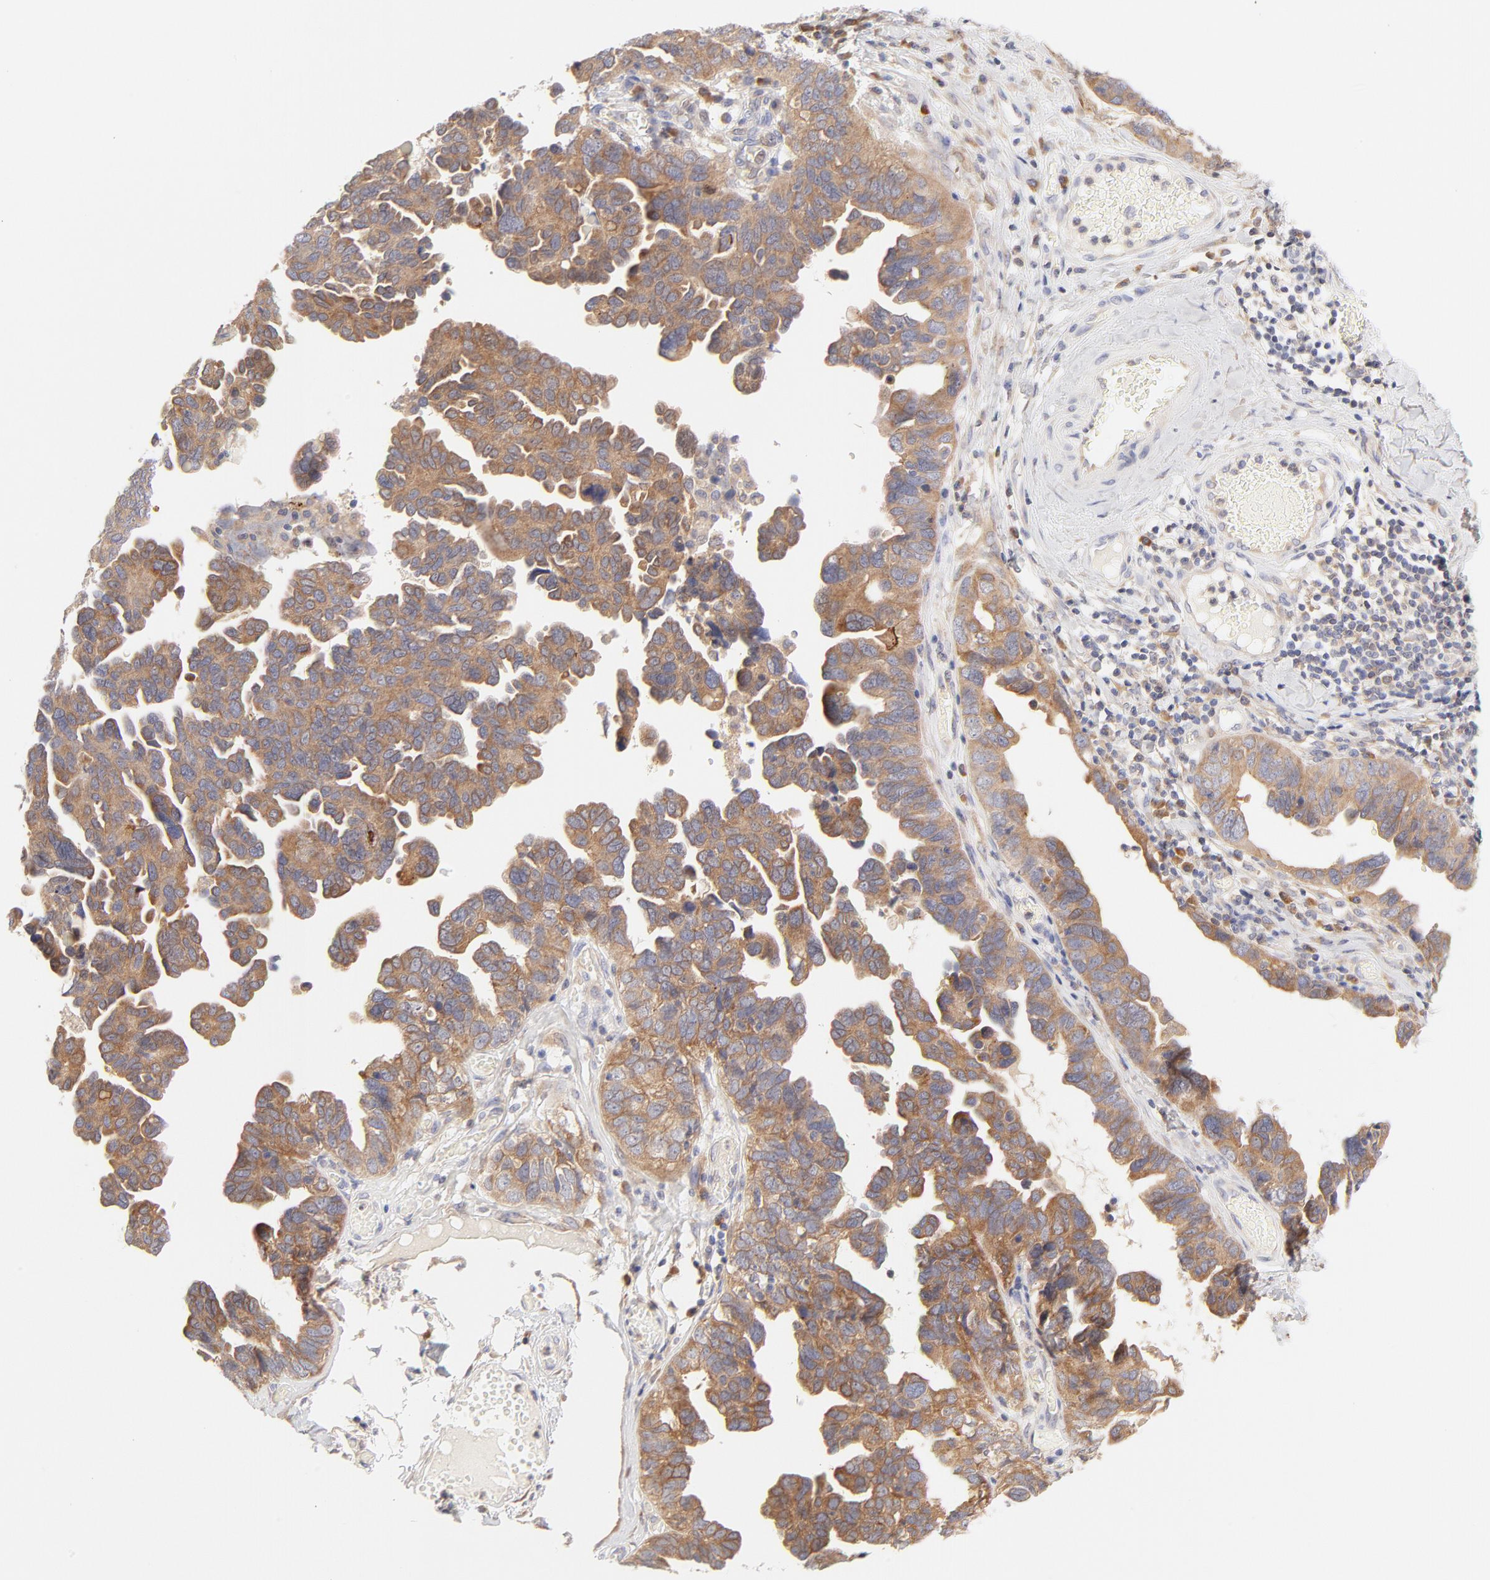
{"staining": {"intensity": "moderate", "quantity": ">75%", "location": "cytoplasmic/membranous"}, "tissue": "ovarian cancer", "cell_type": "Tumor cells", "image_type": "cancer", "snomed": [{"axis": "morphology", "description": "Cystadenocarcinoma, serous, NOS"}, {"axis": "topography", "description": "Ovary"}], "caption": "Immunohistochemical staining of ovarian cancer (serous cystadenocarcinoma) reveals medium levels of moderate cytoplasmic/membranous expression in about >75% of tumor cells. (brown staining indicates protein expression, while blue staining denotes nuclei).", "gene": "RPS6KA1", "patient": {"sex": "female", "age": 64}}